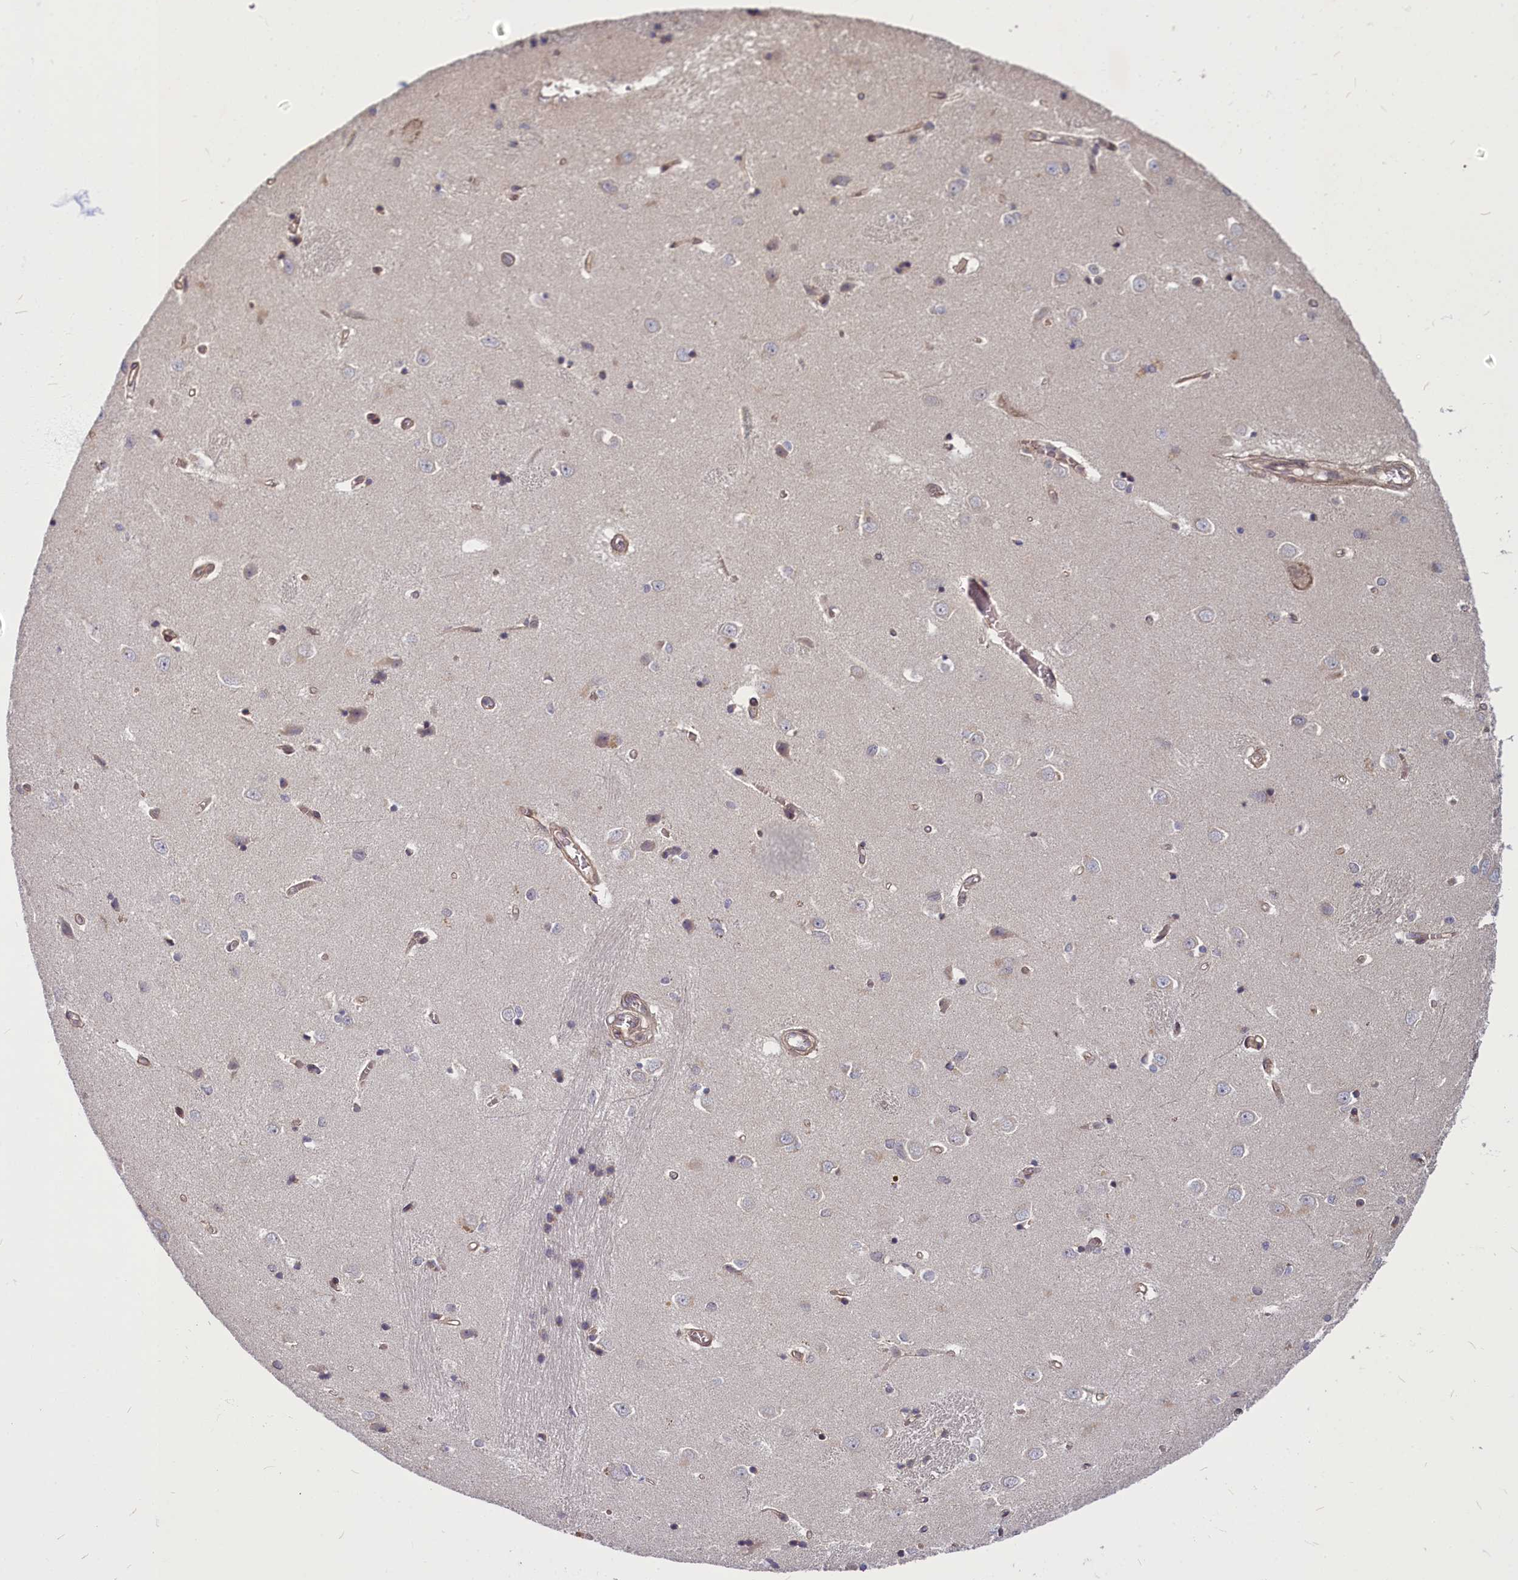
{"staining": {"intensity": "negative", "quantity": "none", "location": "none"}, "tissue": "caudate", "cell_type": "Glial cells", "image_type": "normal", "snomed": [{"axis": "morphology", "description": "Normal tissue, NOS"}, {"axis": "topography", "description": "Lateral ventricle wall"}], "caption": "This is an immunohistochemistry photomicrograph of benign caudate. There is no expression in glial cells.", "gene": "ENSG00000274944", "patient": {"sex": "male", "age": 37}}